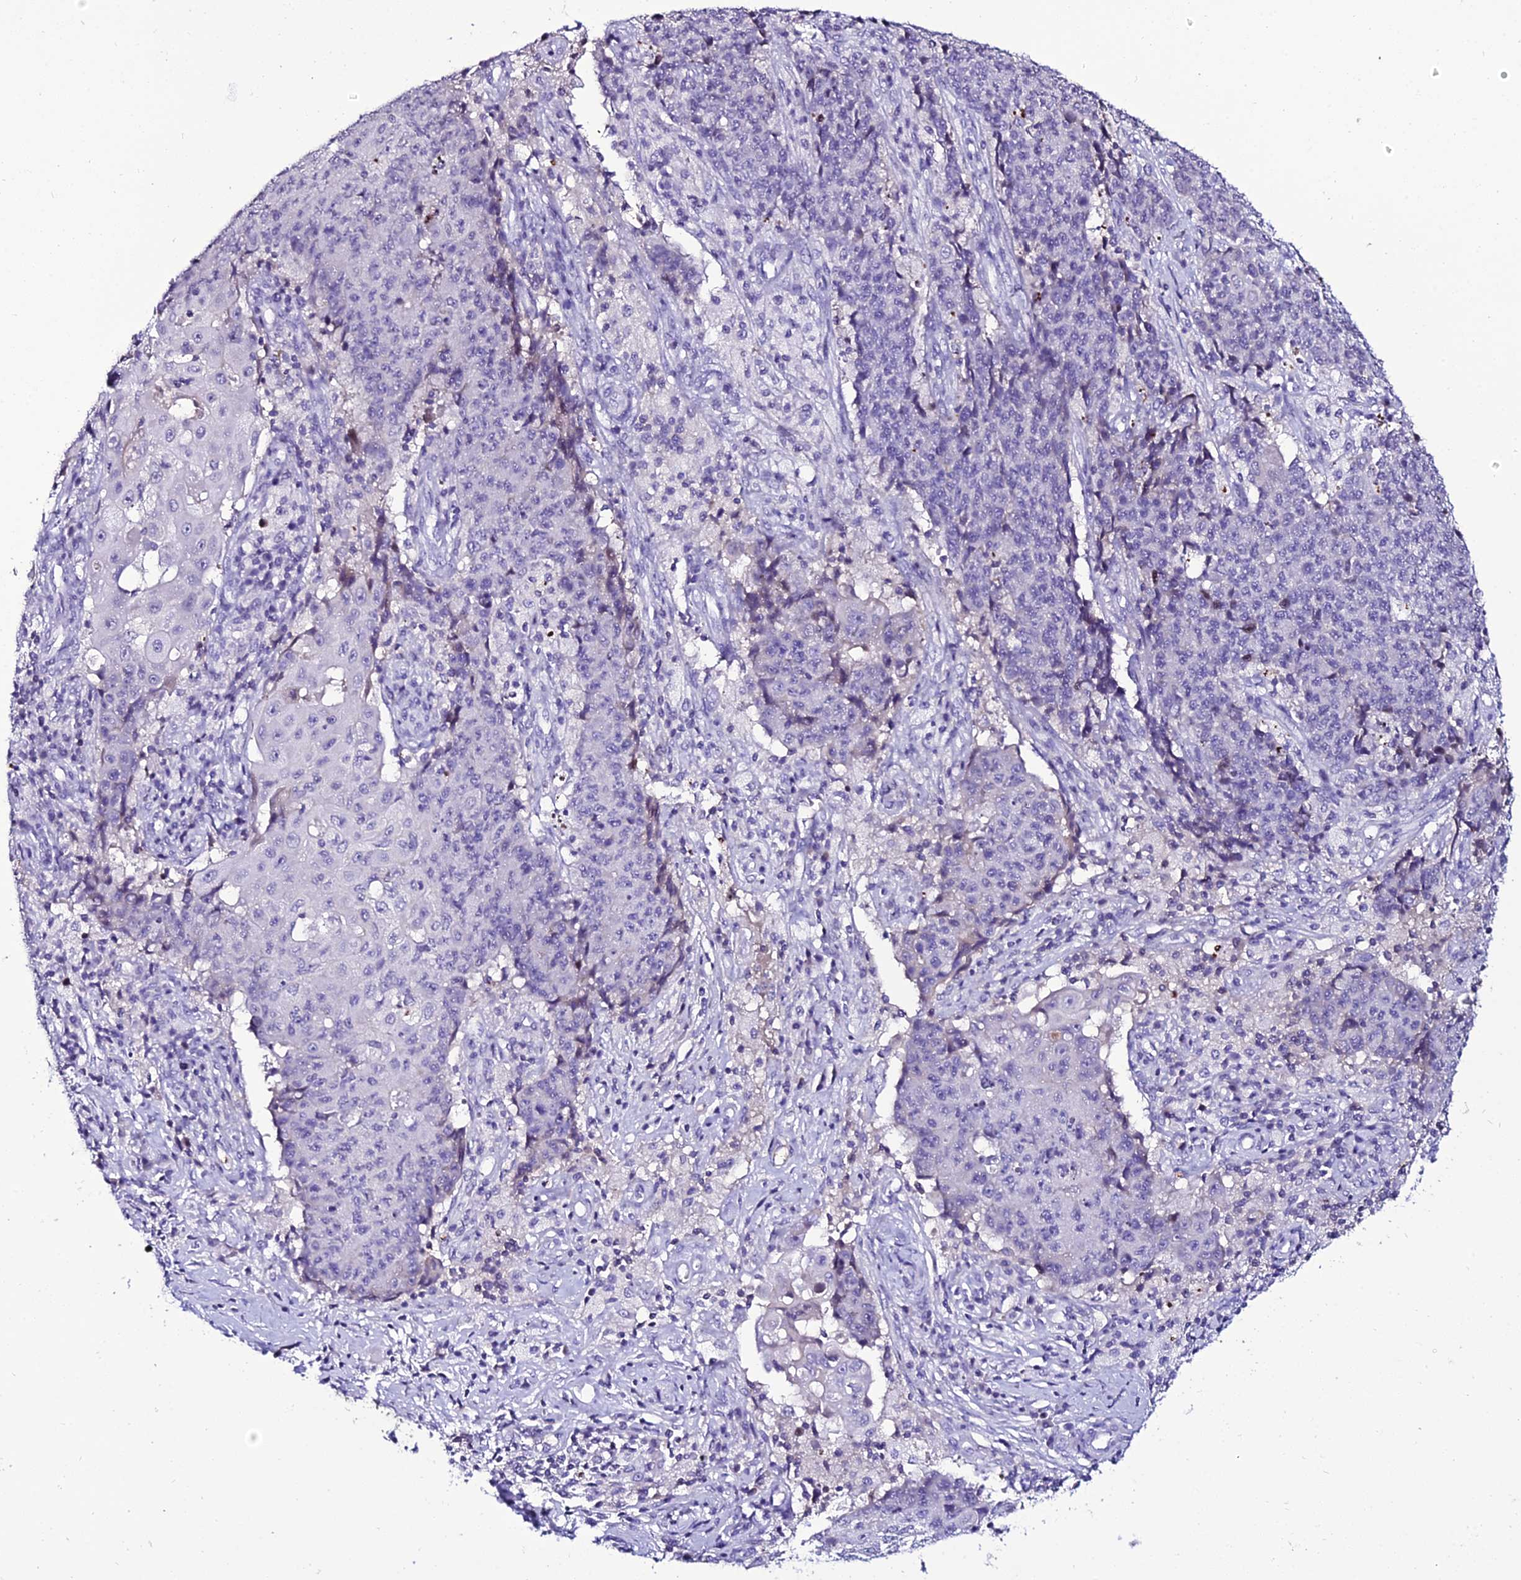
{"staining": {"intensity": "negative", "quantity": "none", "location": "none"}, "tissue": "ovarian cancer", "cell_type": "Tumor cells", "image_type": "cancer", "snomed": [{"axis": "morphology", "description": "Carcinoma, endometroid"}, {"axis": "topography", "description": "Ovary"}], "caption": "High magnification brightfield microscopy of ovarian cancer stained with DAB (brown) and counterstained with hematoxylin (blue): tumor cells show no significant staining.", "gene": "DEFB132", "patient": {"sex": "female", "age": 42}}